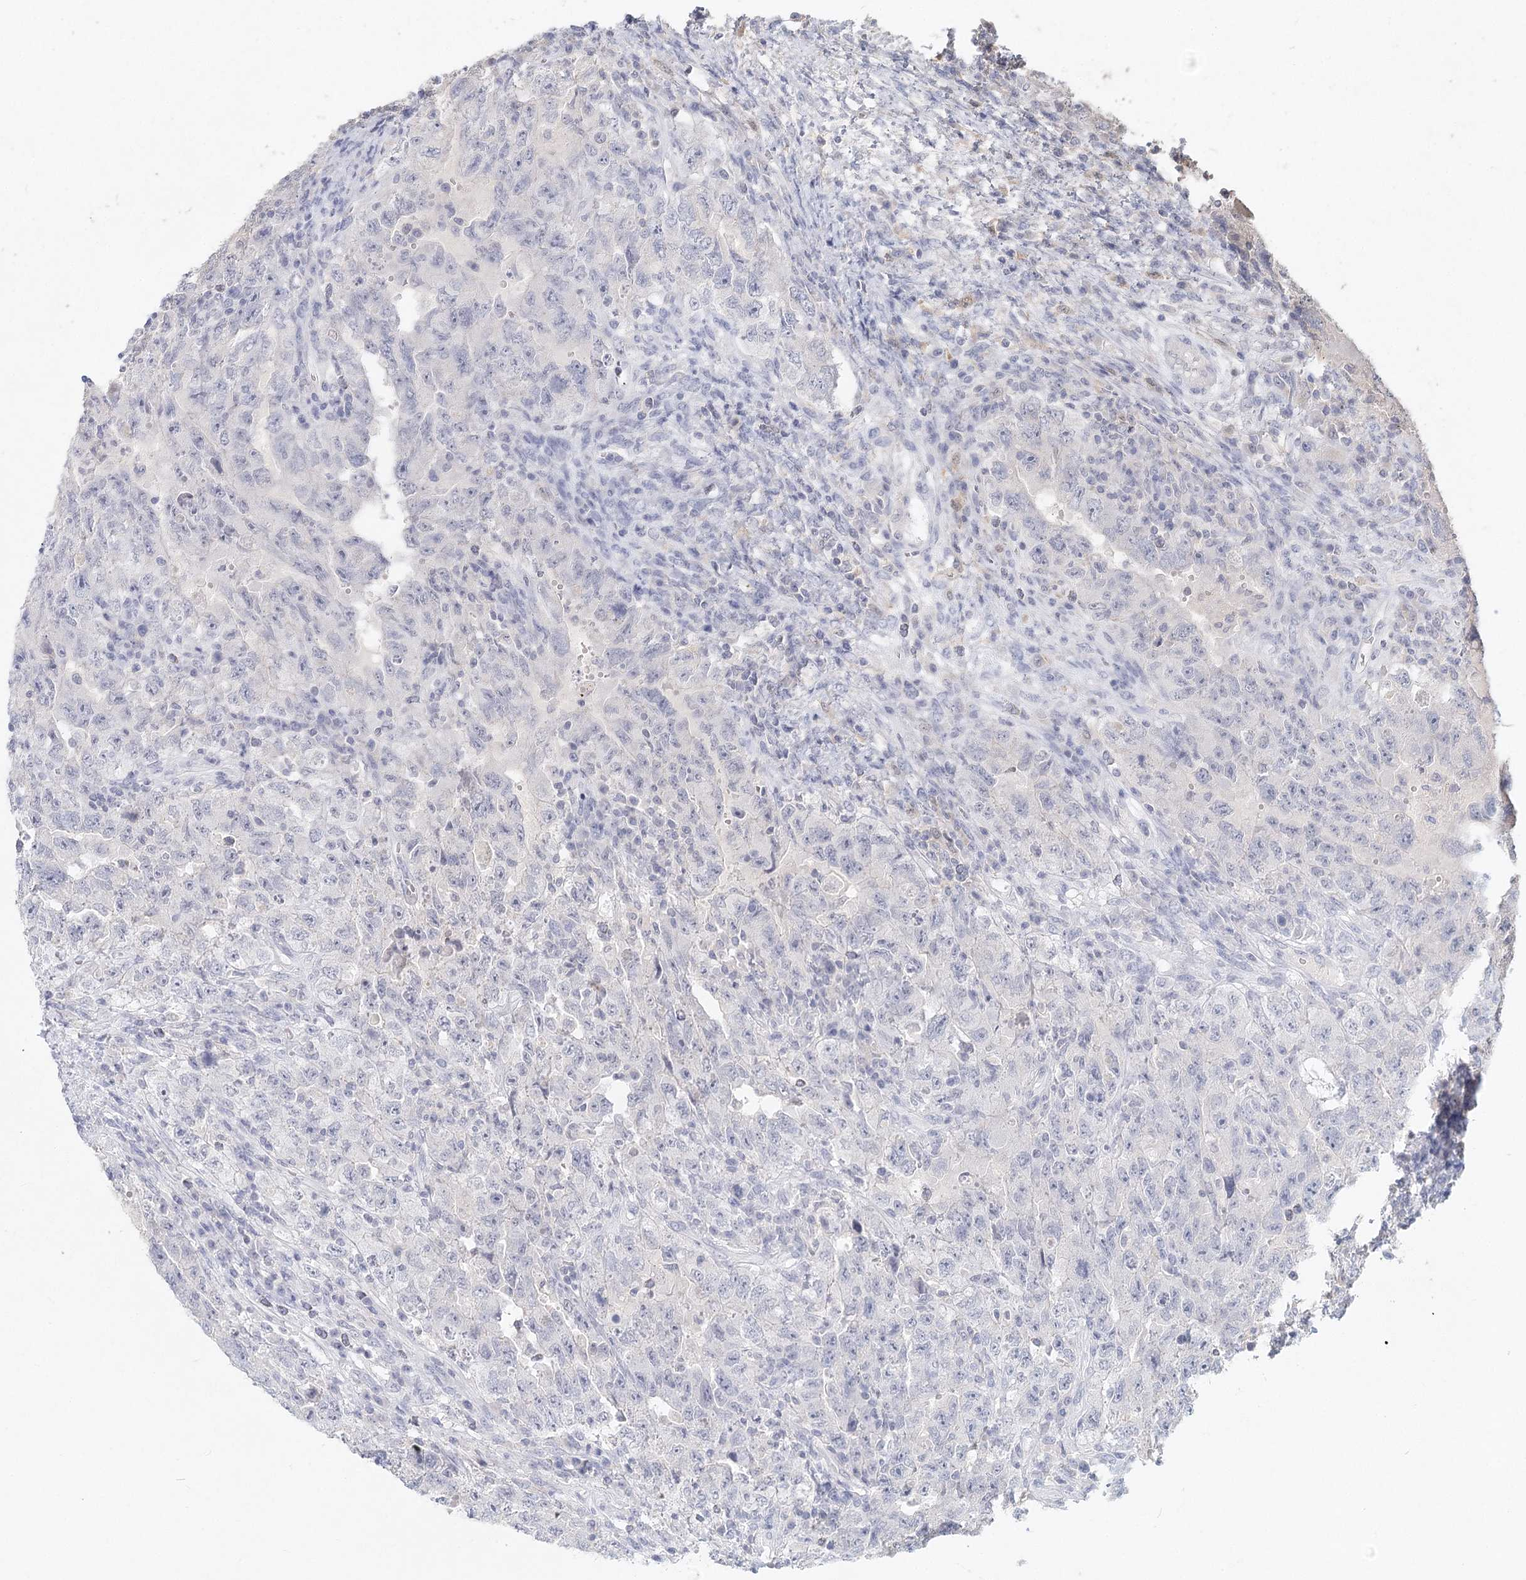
{"staining": {"intensity": "negative", "quantity": "none", "location": "none"}, "tissue": "testis cancer", "cell_type": "Tumor cells", "image_type": "cancer", "snomed": [{"axis": "morphology", "description": "Carcinoma, Embryonal, NOS"}, {"axis": "topography", "description": "Testis"}], "caption": "Tumor cells show no significant protein staining in testis embryonal carcinoma. The staining is performed using DAB brown chromogen with nuclei counter-stained in using hematoxylin.", "gene": "ARSI", "patient": {"sex": "male", "age": 26}}